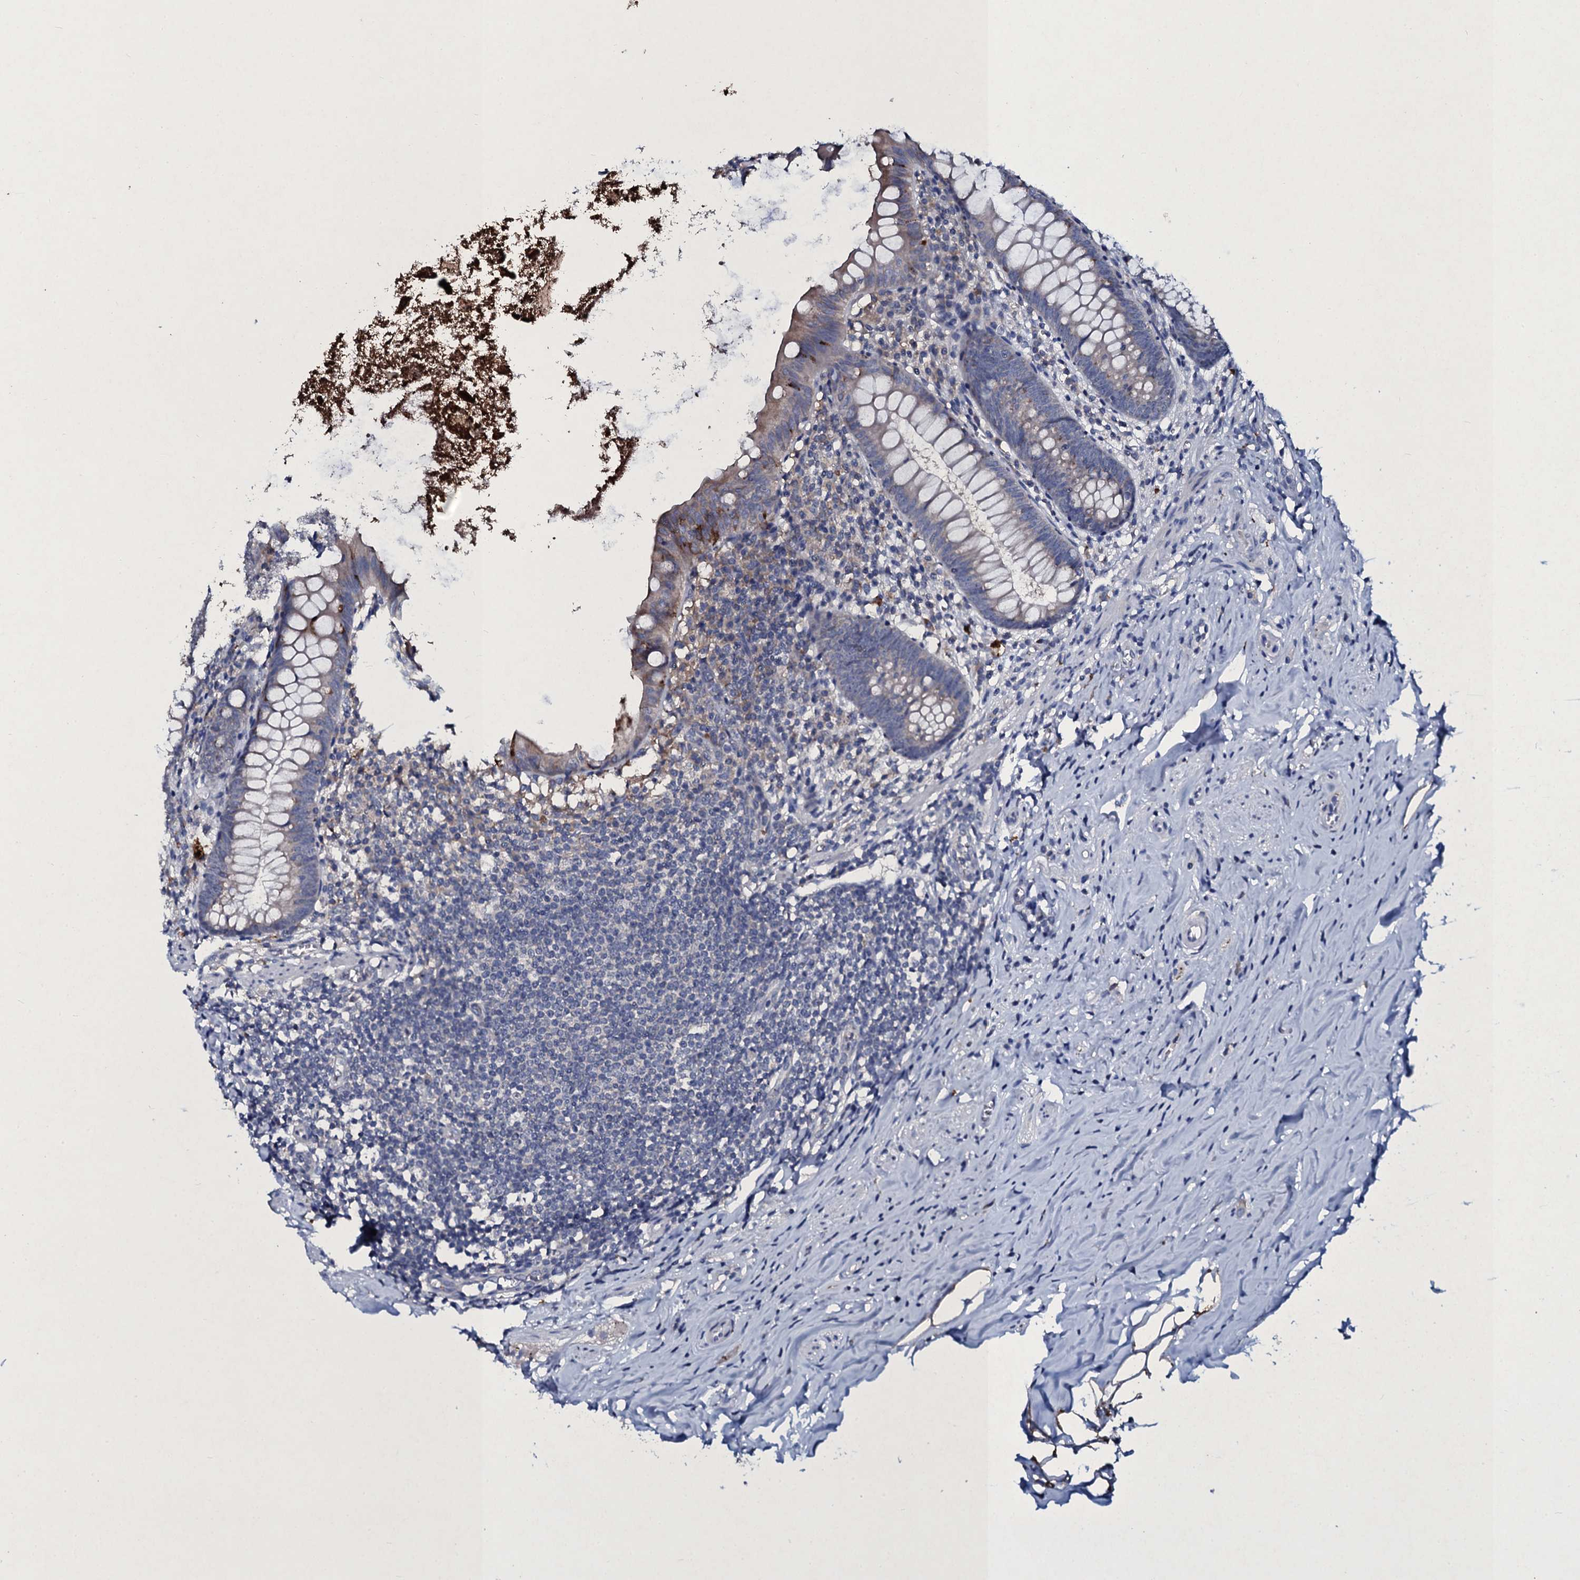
{"staining": {"intensity": "strong", "quantity": "<25%", "location": "cytoplasmic/membranous"}, "tissue": "appendix", "cell_type": "Glandular cells", "image_type": "normal", "snomed": [{"axis": "morphology", "description": "Normal tissue, NOS"}, {"axis": "topography", "description": "Appendix"}], "caption": "An immunohistochemistry (IHC) image of normal tissue is shown. Protein staining in brown shows strong cytoplasmic/membranous positivity in appendix within glandular cells.", "gene": "TPGS2", "patient": {"sex": "female", "age": 51}}